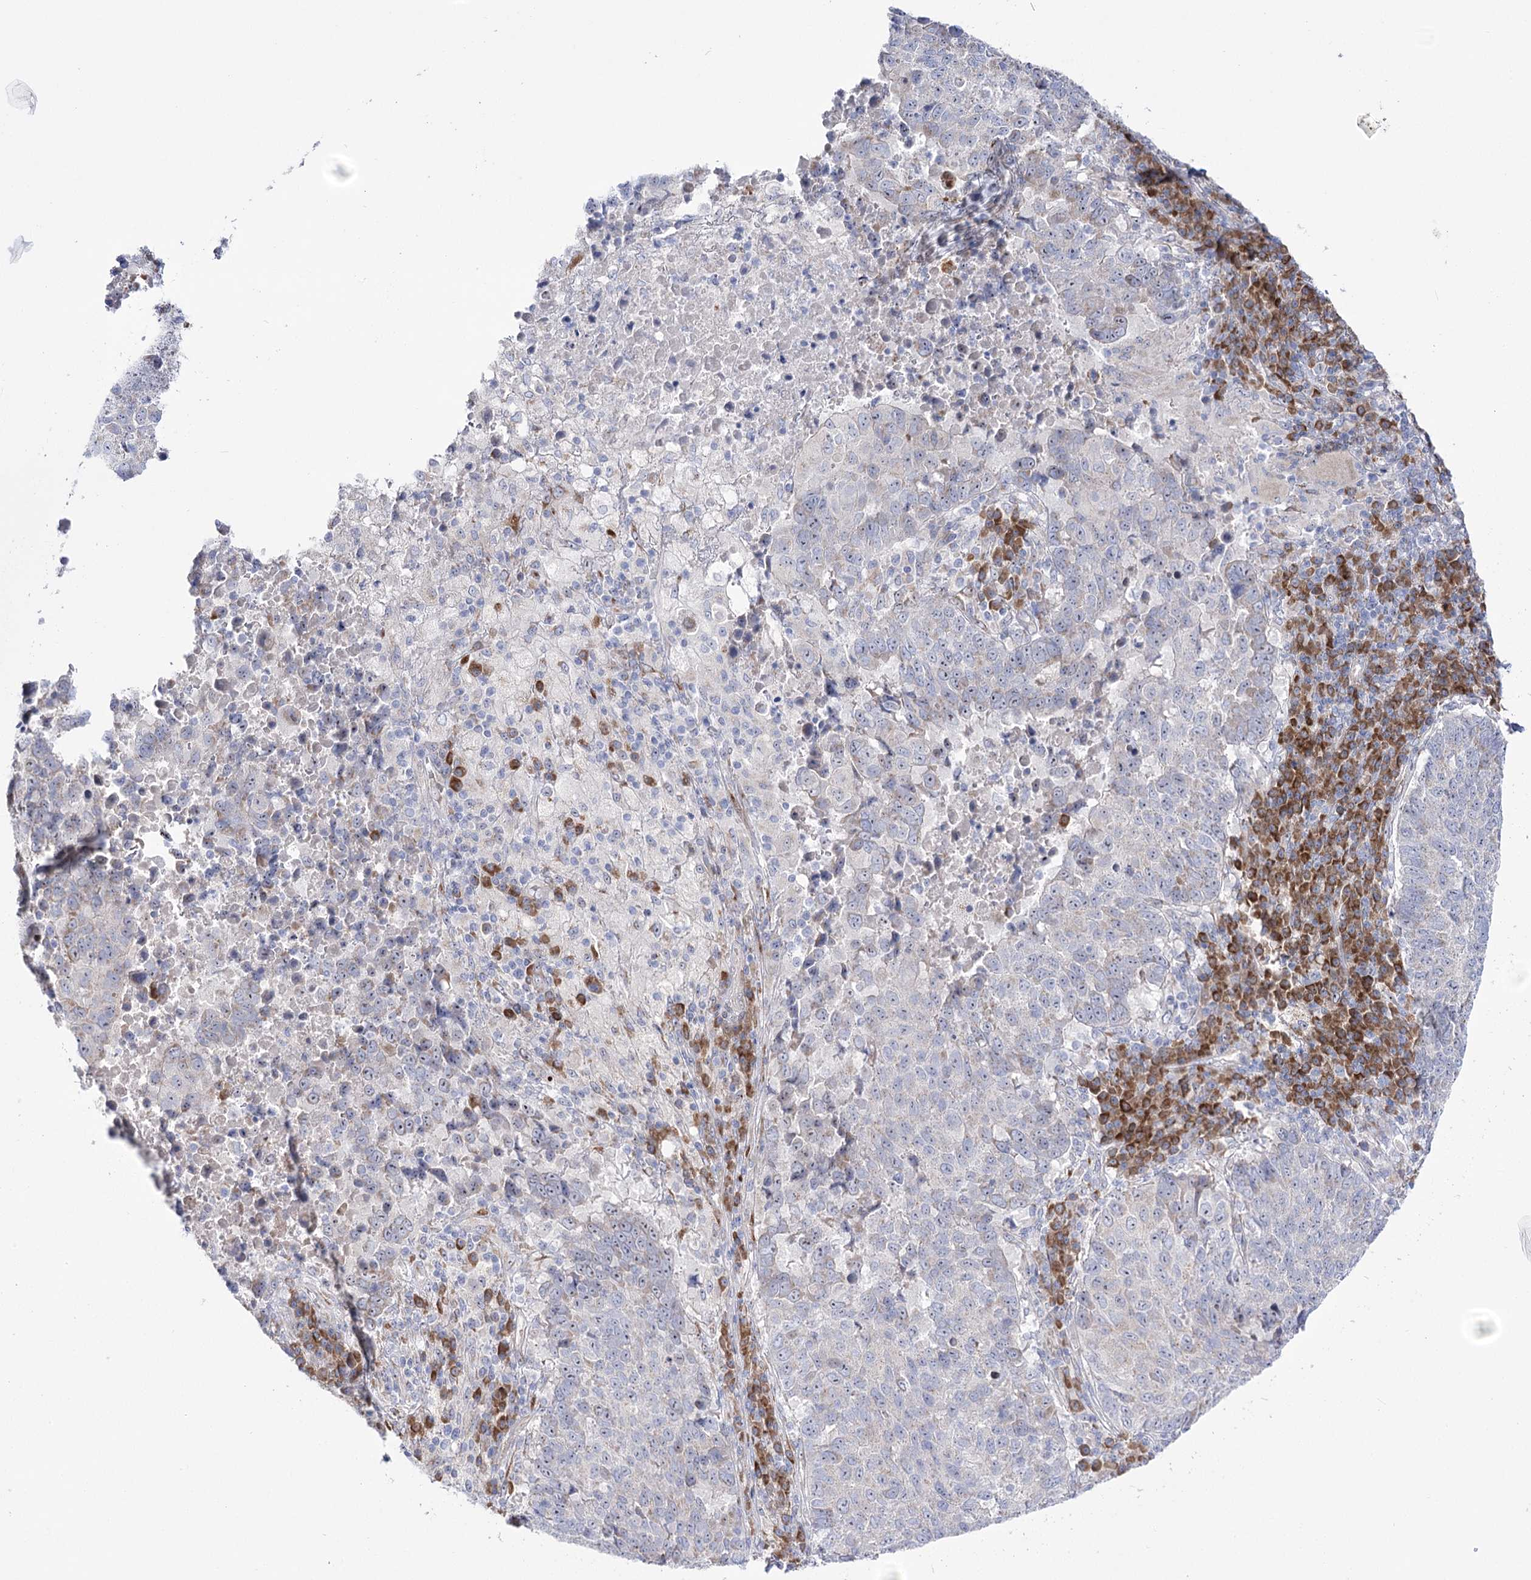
{"staining": {"intensity": "negative", "quantity": "none", "location": "none"}, "tissue": "lung cancer", "cell_type": "Tumor cells", "image_type": "cancer", "snomed": [{"axis": "morphology", "description": "Squamous cell carcinoma, NOS"}, {"axis": "topography", "description": "Lung"}], "caption": "Micrograph shows no significant protein expression in tumor cells of lung cancer (squamous cell carcinoma).", "gene": "METTL5", "patient": {"sex": "male", "age": 73}}